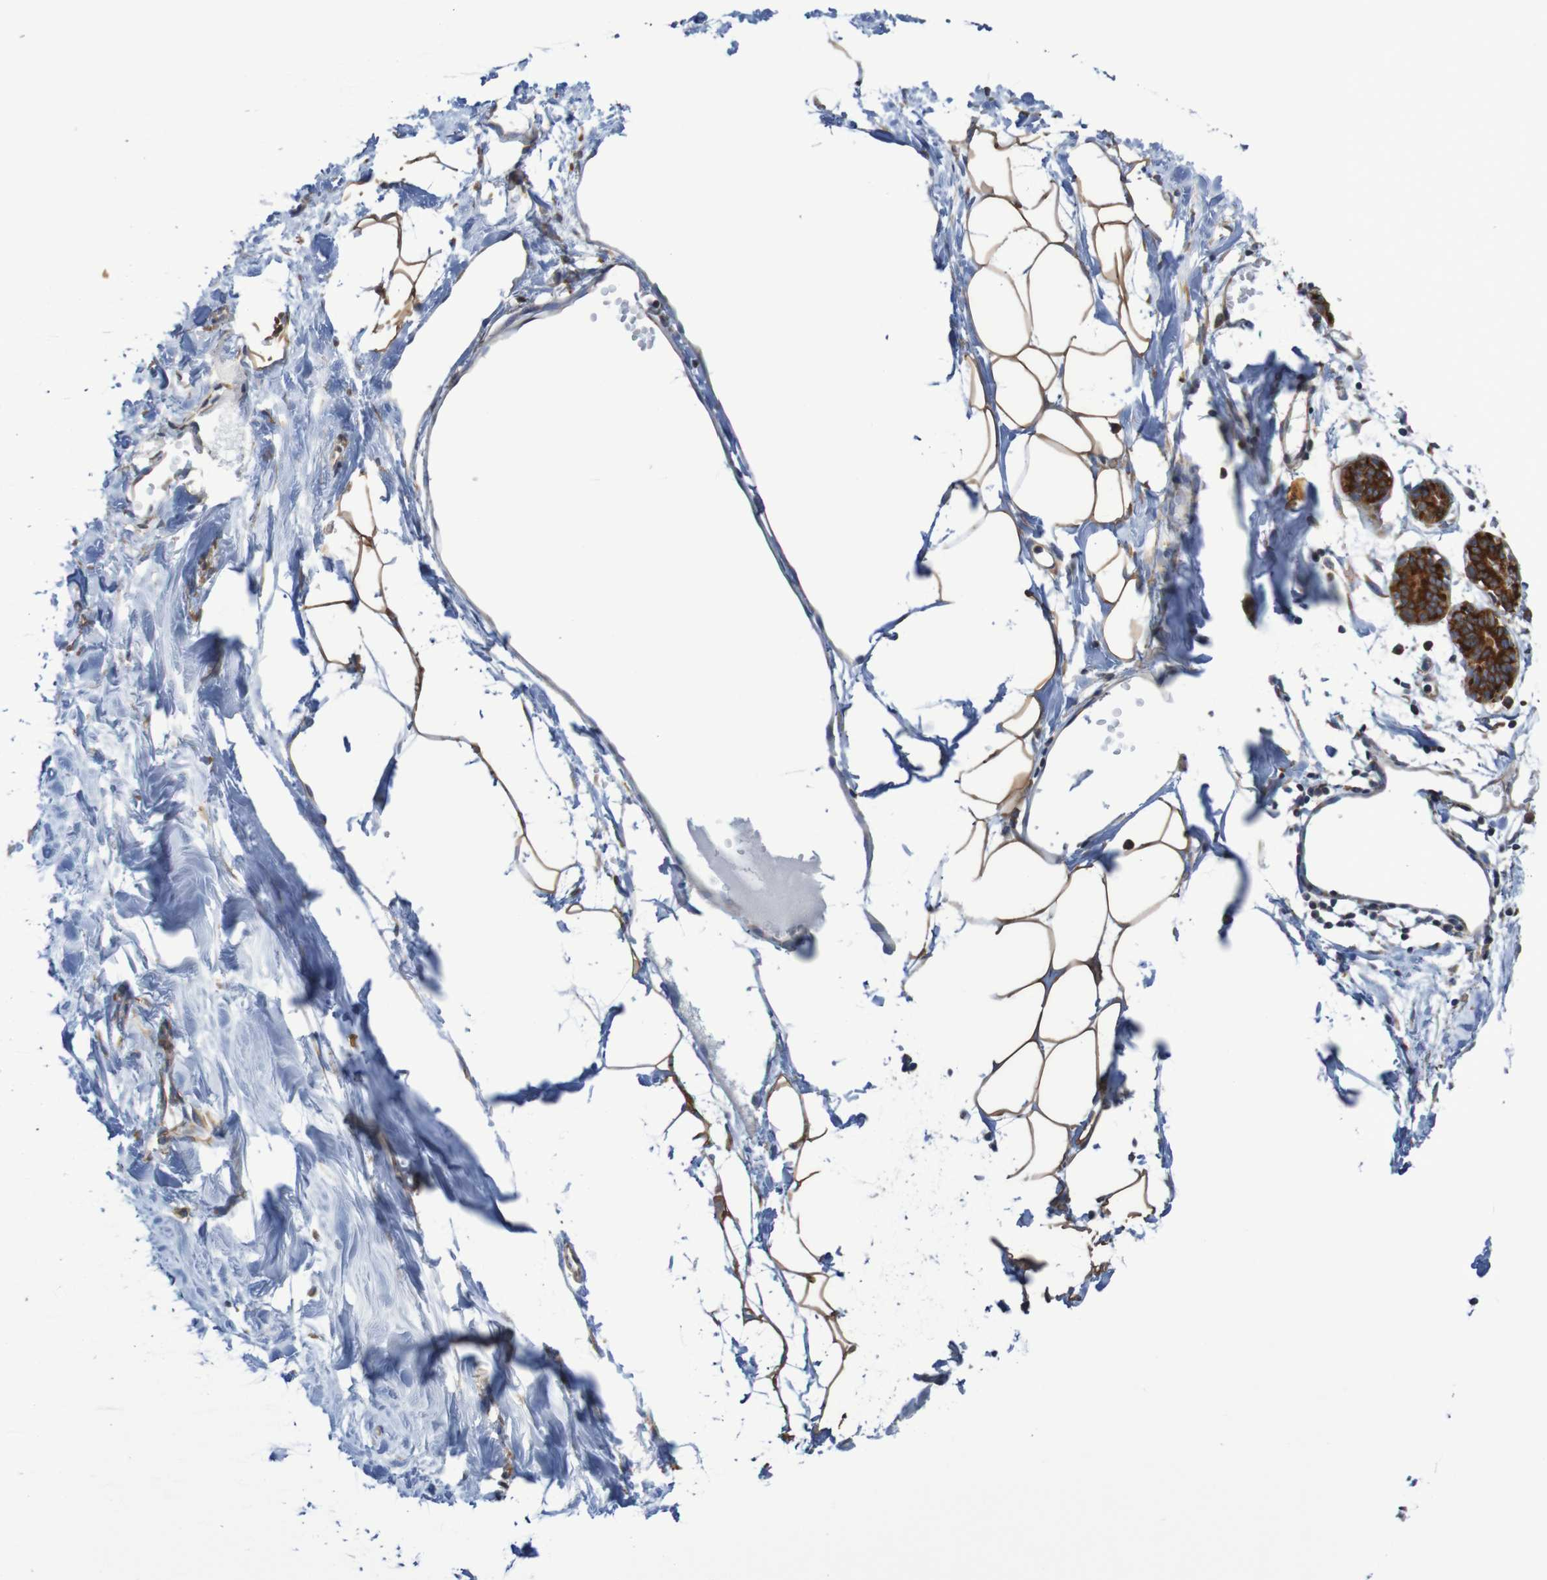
{"staining": {"intensity": "moderate", "quantity": ">75%", "location": "cytoplasmic/membranous"}, "tissue": "breast", "cell_type": "Adipocytes", "image_type": "normal", "snomed": [{"axis": "morphology", "description": "Normal tissue, NOS"}, {"axis": "topography", "description": "Breast"}], "caption": "This histopathology image displays IHC staining of unremarkable breast, with medium moderate cytoplasmic/membranous positivity in about >75% of adipocytes.", "gene": "LRRC47", "patient": {"sex": "female", "age": 27}}